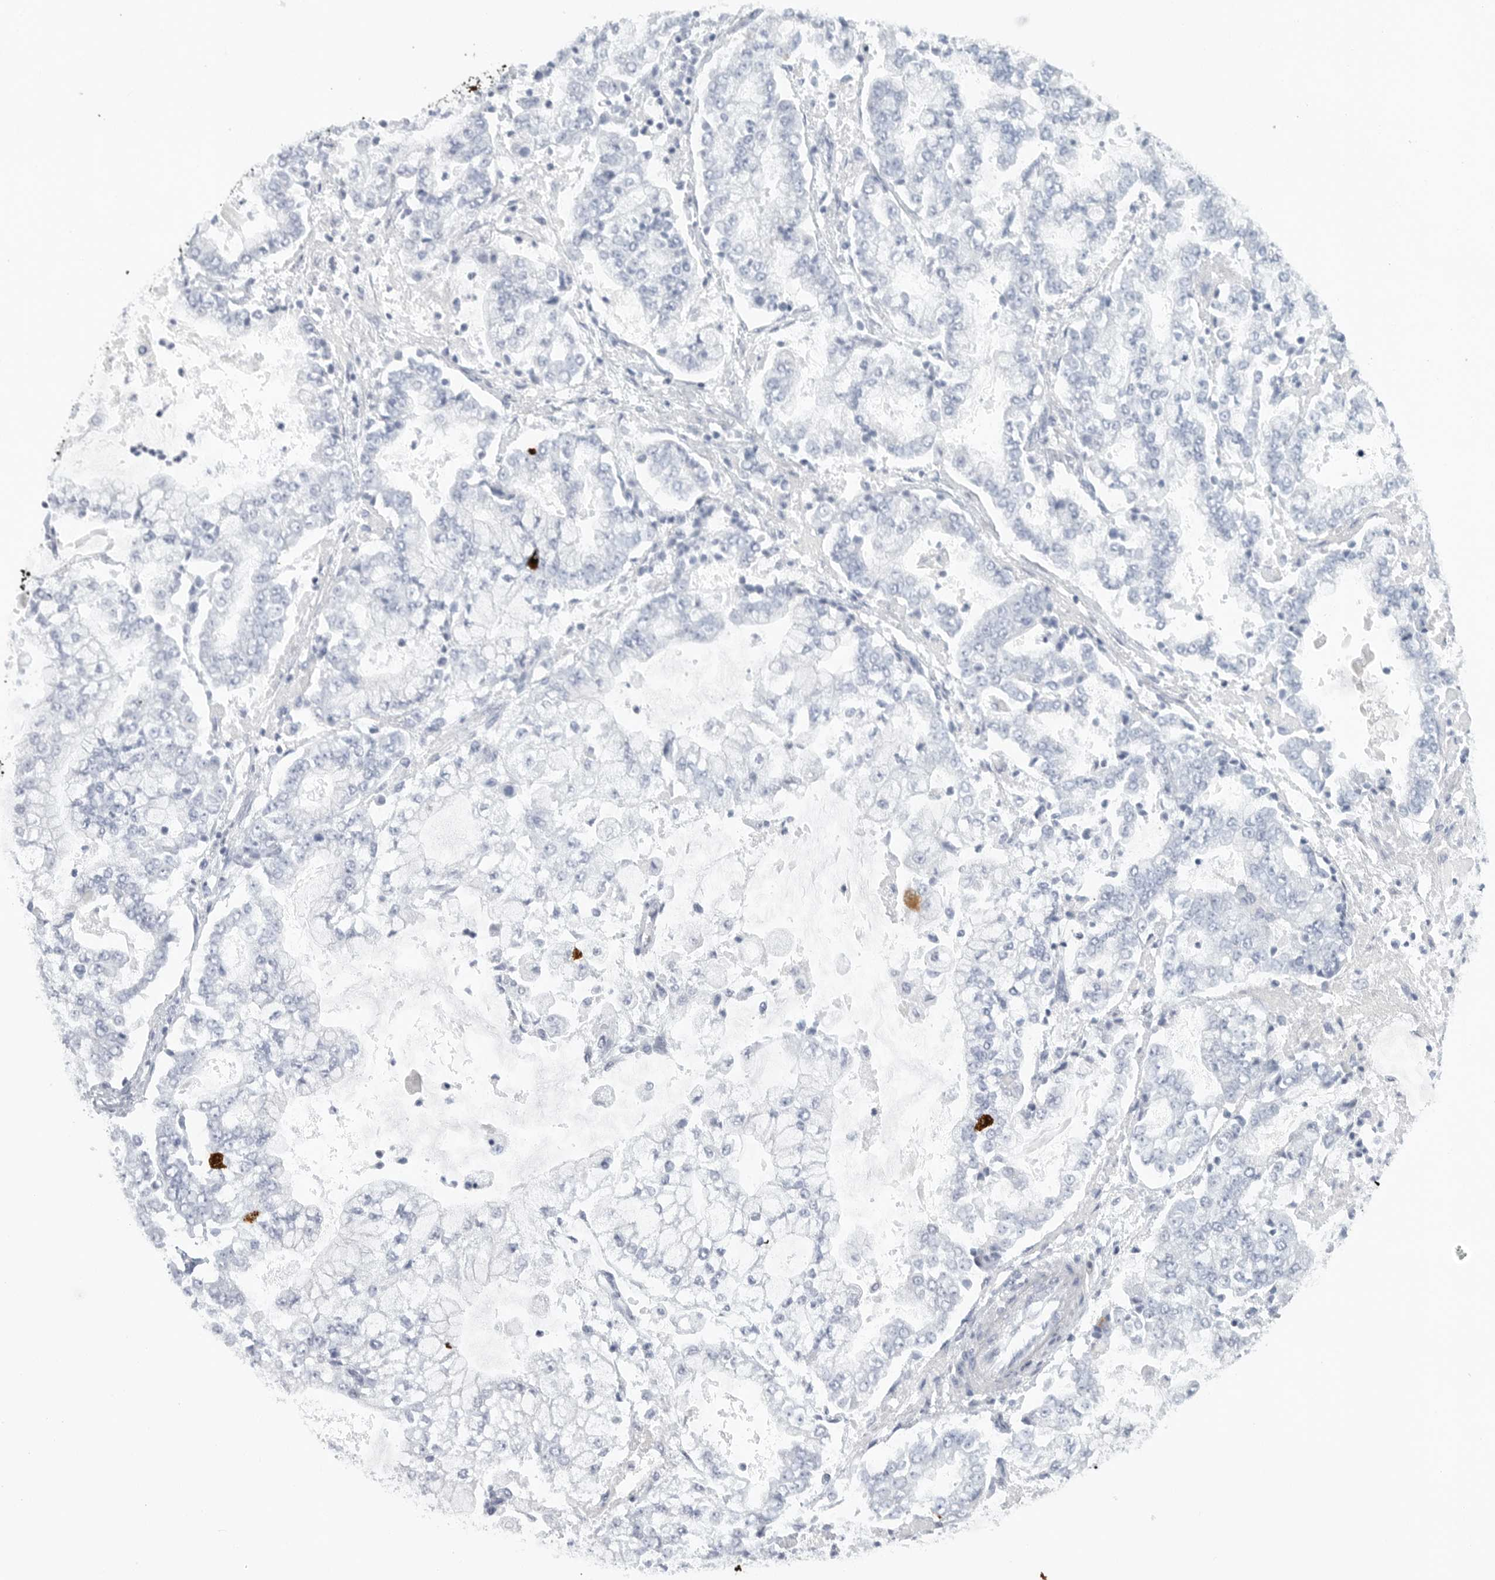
{"staining": {"intensity": "negative", "quantity": "none", "location": "none"}, "tissue": "stomach cancer", "cell_type": "Tumor cells", "image_type": "cancer", "snomed": [{"axis": "morphology", "description": "Adenocarcinoma, NOS"}, {"axis": "topography", "description": "Stomach"}], "caption": "Tumor cells are negative for brown protein staining in stomach adenocarcinoma.", "gene": "TNR", "patient": {"sex": "male", "age": 76}}